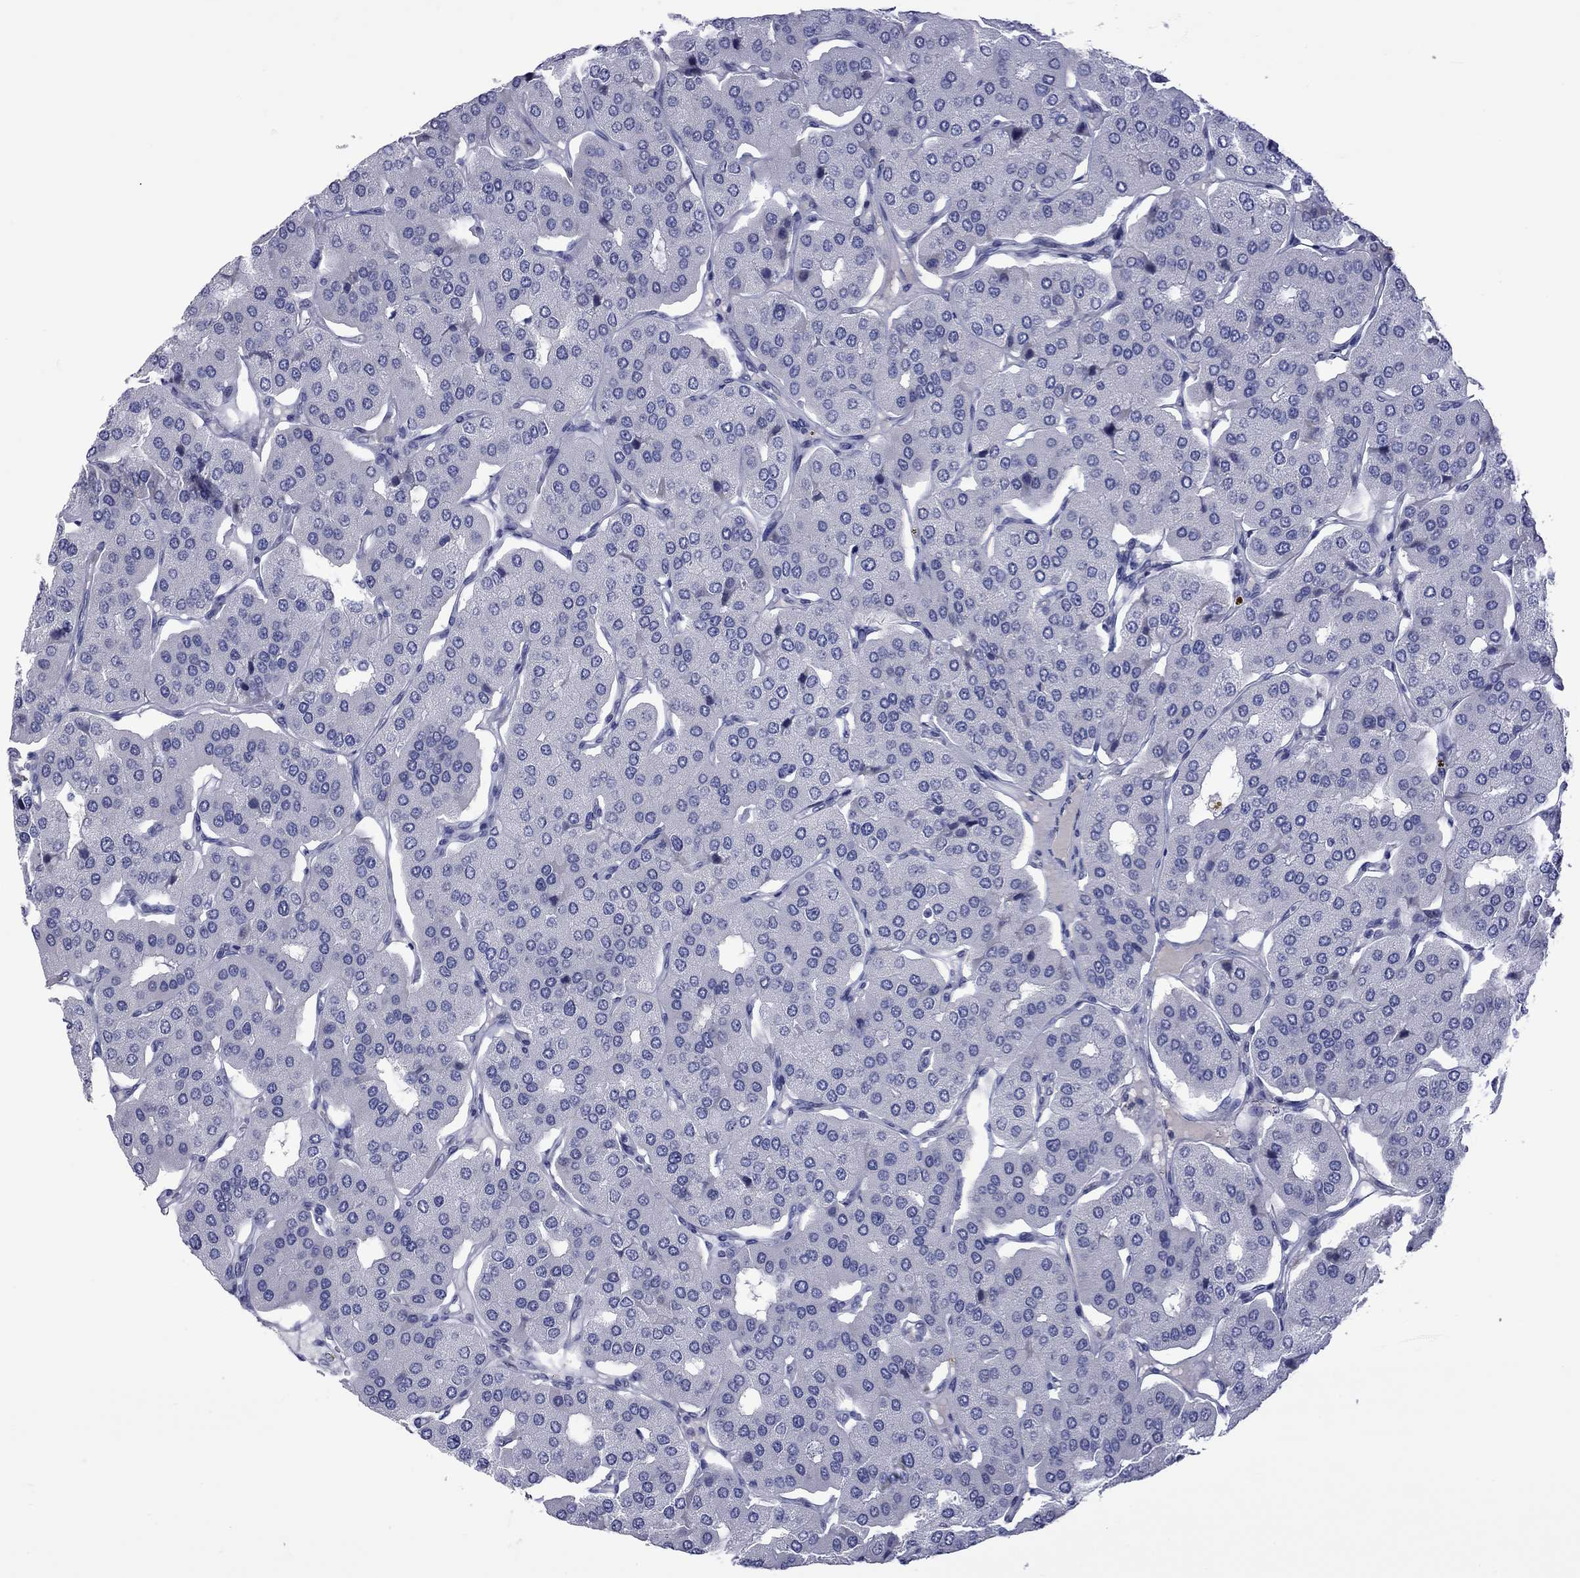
{"staining": {"intensity": "negative", "quantity": "none", "location": "none"}, "tissue": "parathyroid gland", "cell_type": "Glandular cells", "image_type": "normal", "snomed": [{"axis": "morphology", "description": "Normal tissue, NOS"}, {"axis": "morphology", "description": "Adenoma, NOS"}, {"axis": "topography", "description": "Parathyroid gland"}], "caption": "Human parathyroid gland stained for a protein using immunohistochemistry reveals no staining in glandular cells.", "gene": "CTNNBIP1", "patient": {"sex": "female", "age": 86}}